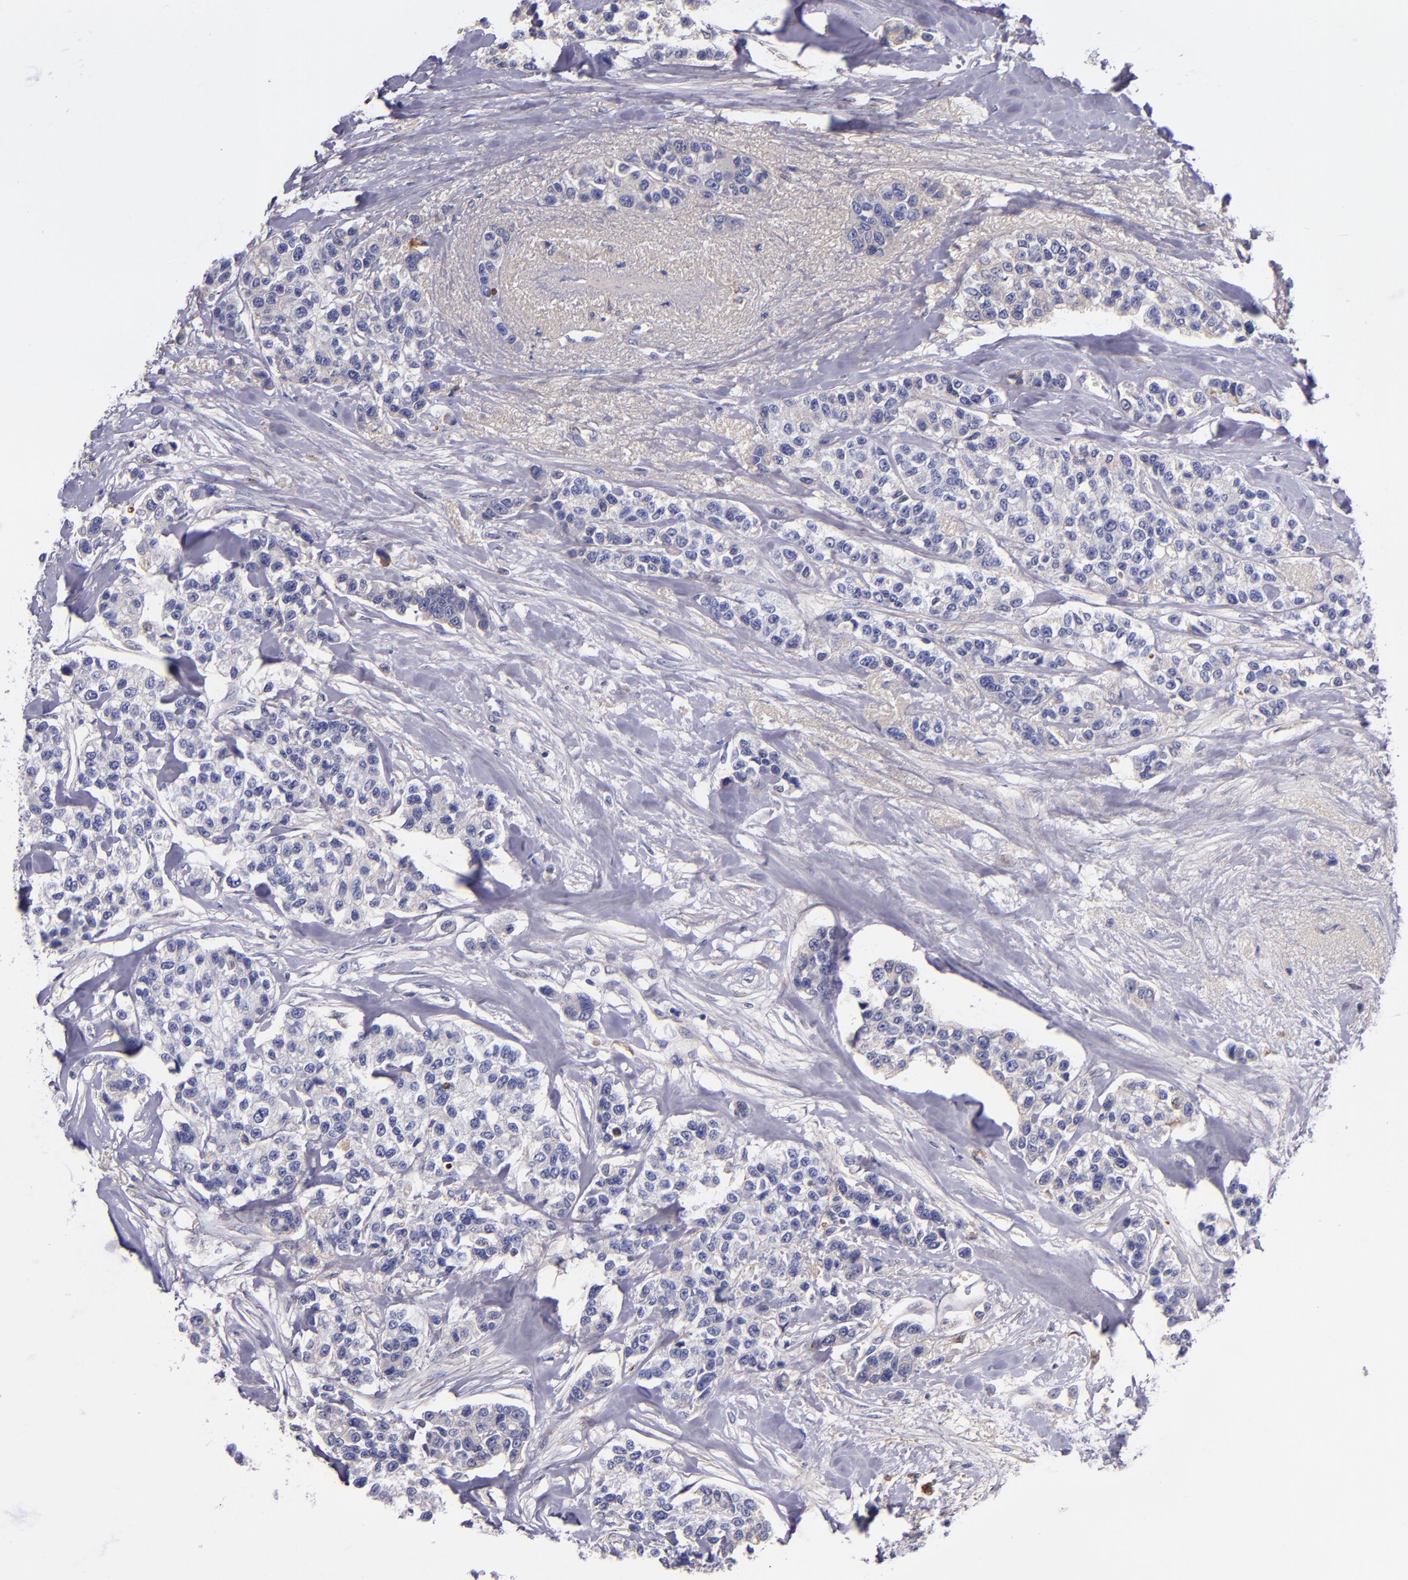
{"staining": {"intensity": "negative", "quantity": "none", "location": "none"}, "tissue": "breast cancer", "cell_type": "Tumor cells", "image_type": "cancer", "snomed": [{"axis": "morphology", "description": "Duct carcinoma"}, {"axis": "topography", "description": "Breast"}], "caption": "This is an IHC photomicrograph of human breast cancer. There is no expression in tumor cells.", "gene": "KNG1", "patient": {"sex": "female", "age": 51}}